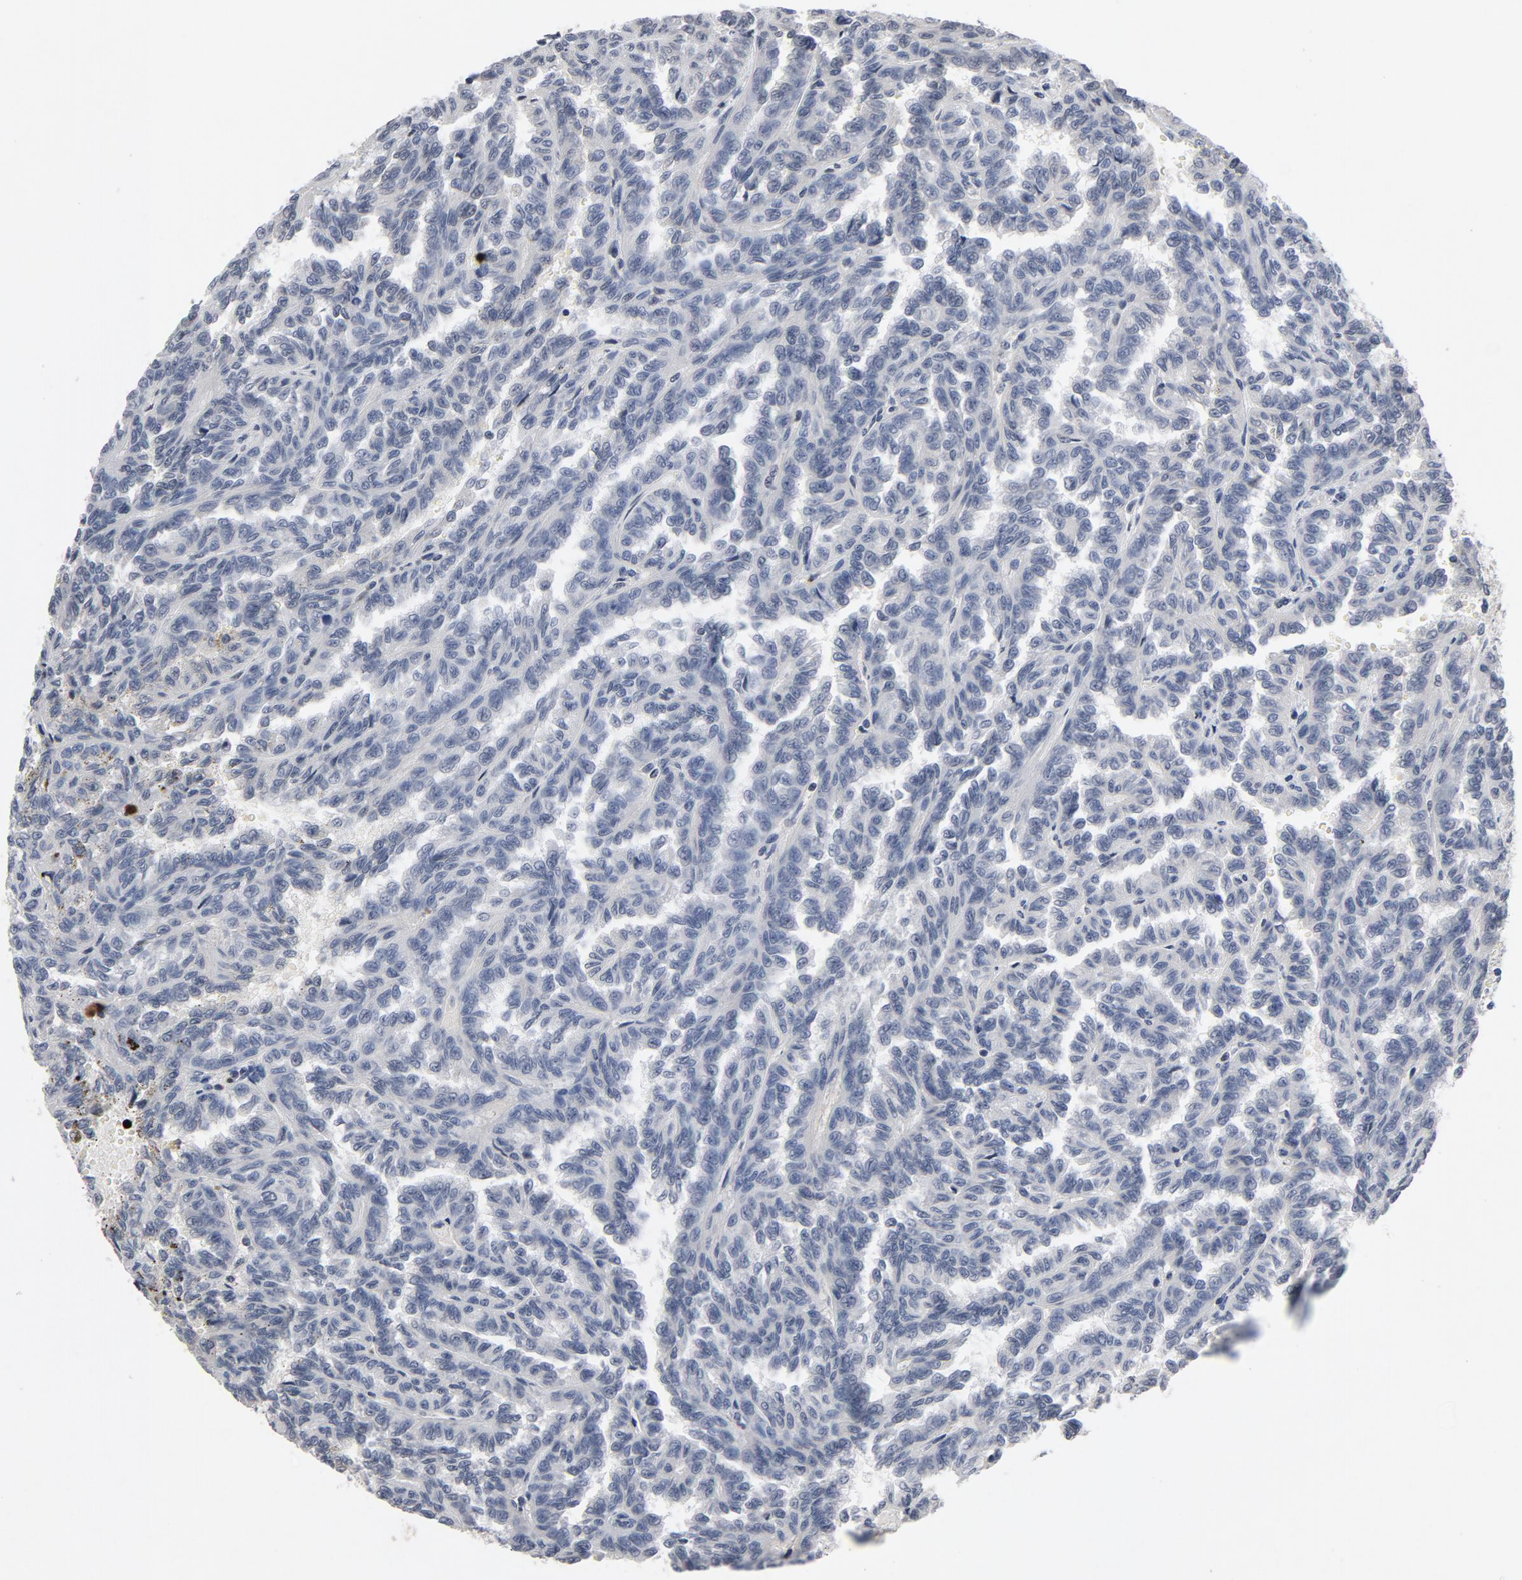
{"staining": {"intensity": "negative", "quantity": "none", "location": "none"}, "tissue": "renal cancer", "cell_type": "Tumor cells", "image_type": "cancer", "snomed": [{"axis": "morphology", "description": "Inflammation, NOS"}, {"axis": "morphology", "description": "Adenocarcinoma, NOS"}, {"axis": "topography", "description": "Kidney"}], "caption": "Image shows no significant protein staining in tumor cells of adenocarcinoma (renal).", "gene": "TCL1A", "patient": {"sex": "male", "age": 68}}